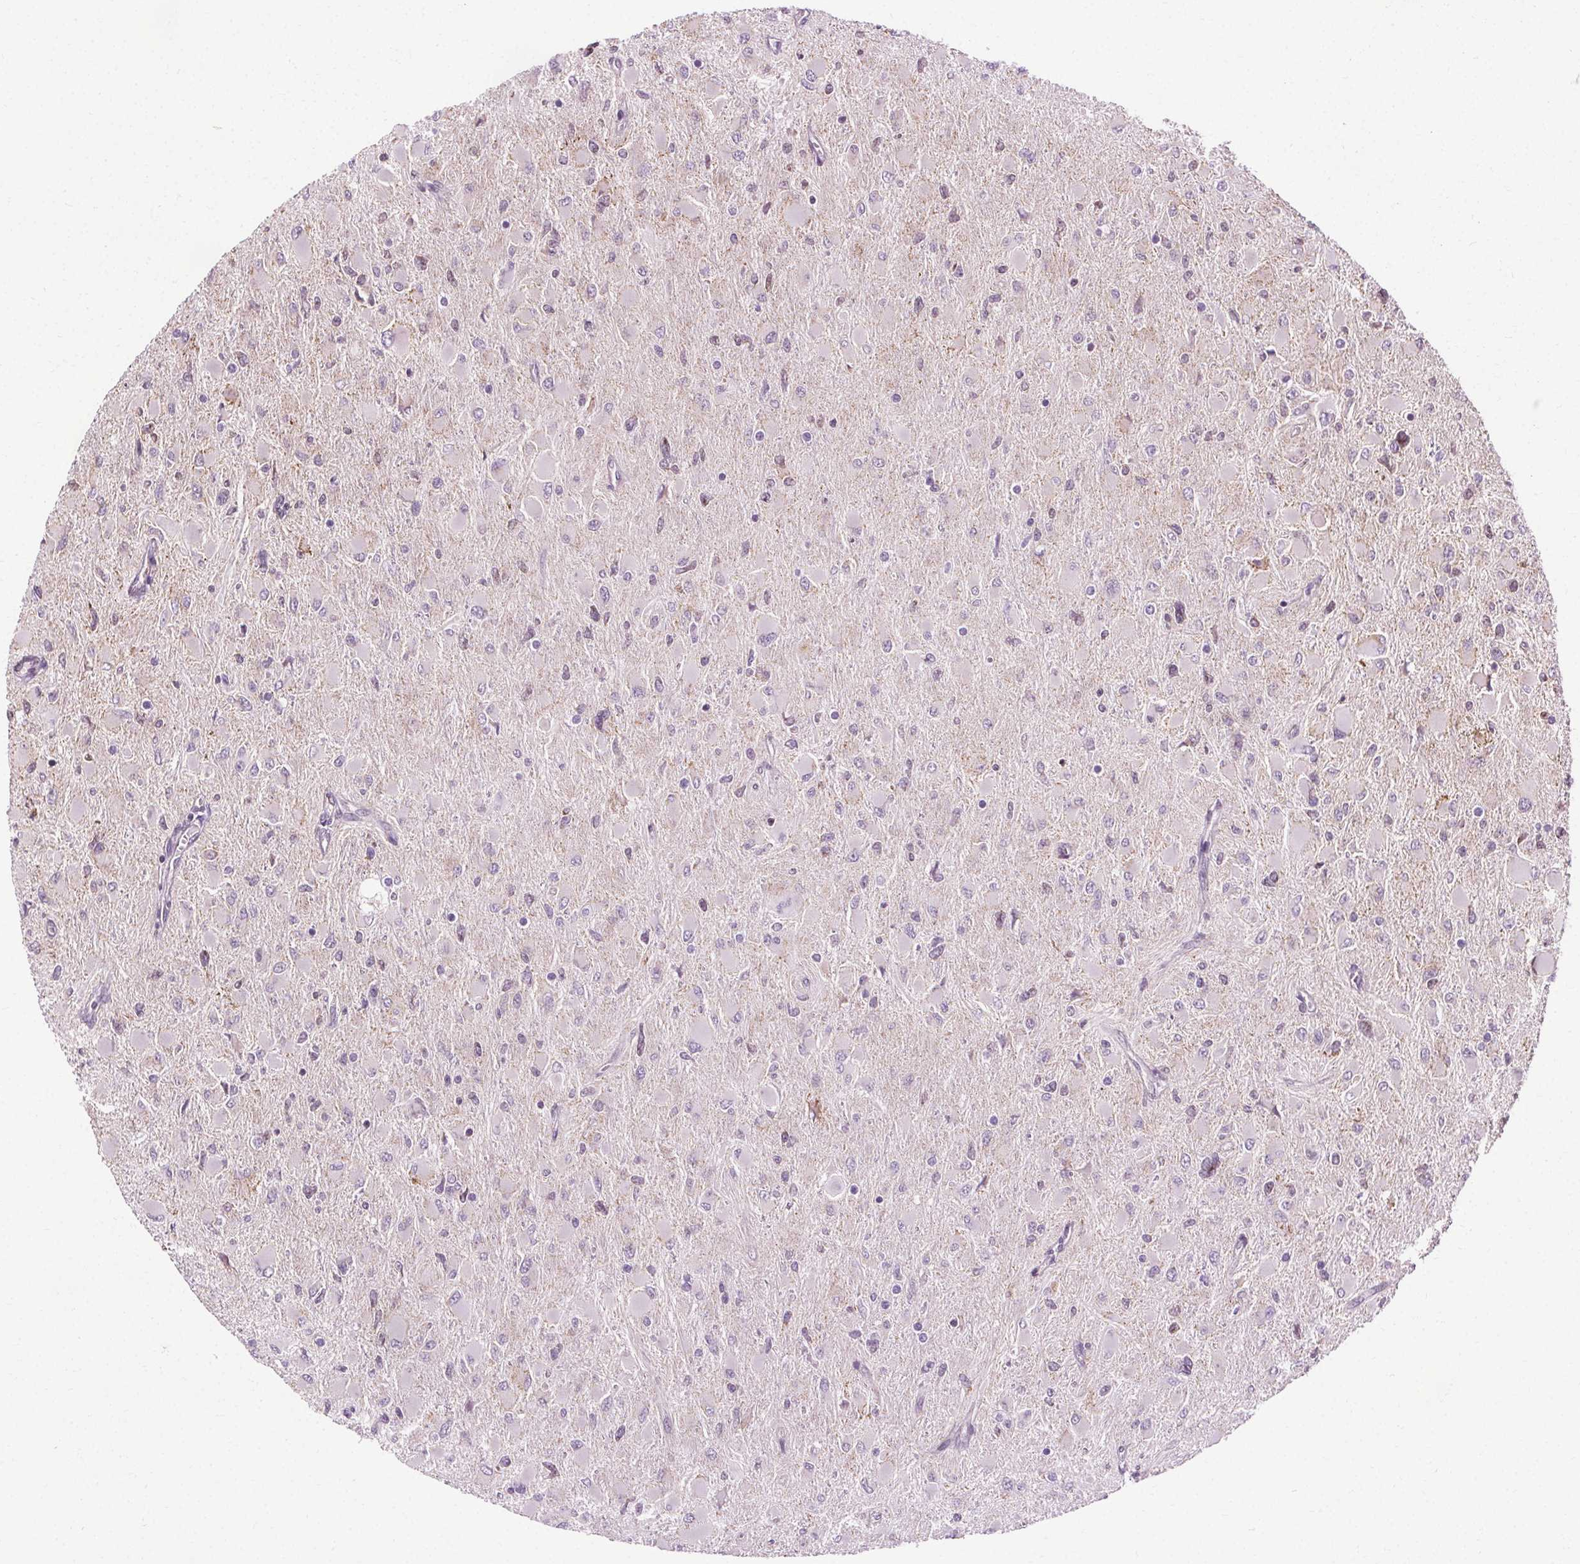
{"staining": {"intensity": "negative", "quantity": "none", "location": "none"}, "tissue": "glioma", "cell_type": "Tumor cells", "image_type": "cancer", "snomed": [{"axis": "morphology", "description": "Glioma, malignant, High grade"}, {"axis": "topography", "description": "Cerebral cortex"}], "caption": "Micrograph shows no significant protein positivity in tumor cells of glioma.", "gene": "LFNG", "patient": {"sex": "female", "age": 36}}